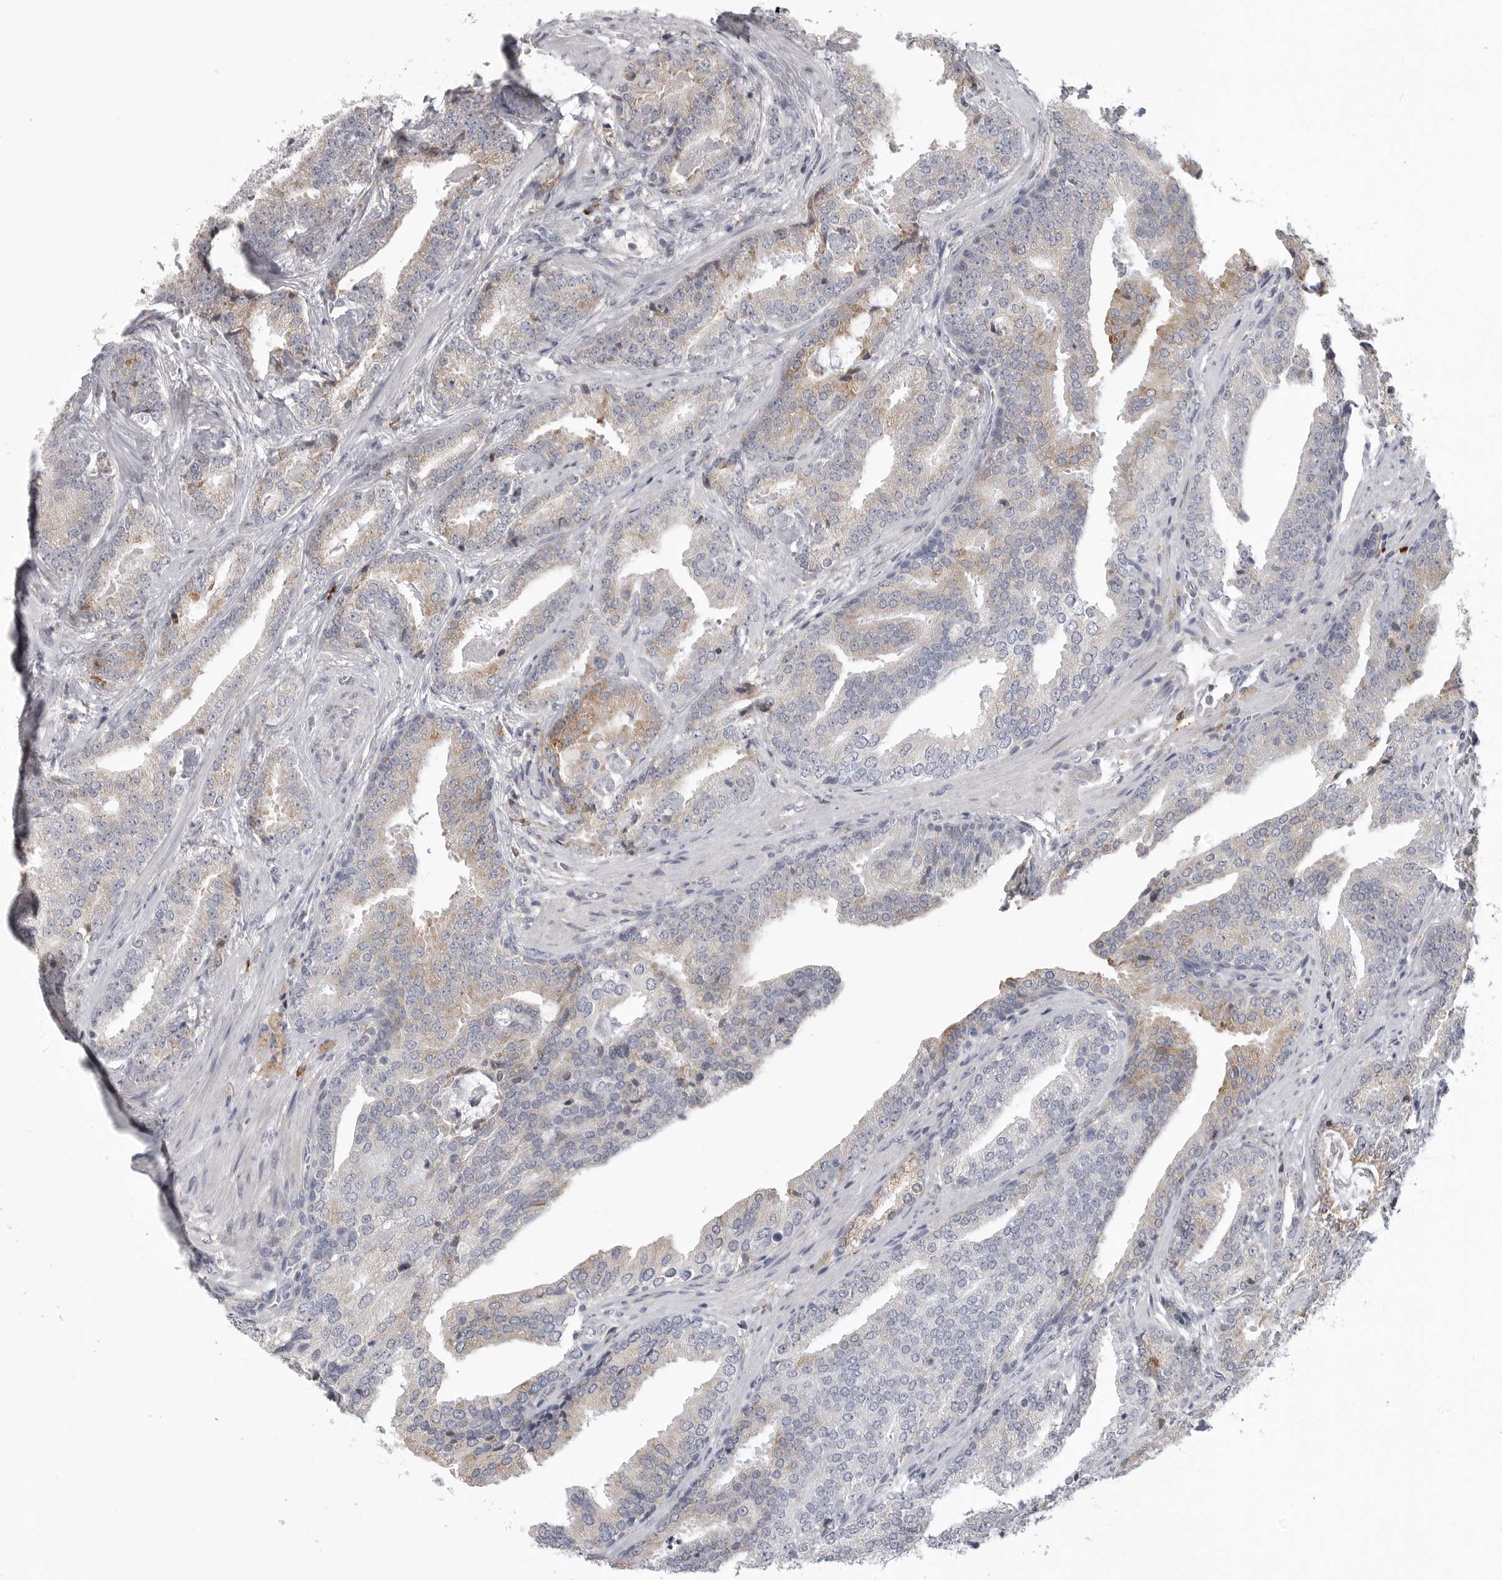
{"staining": {"intensity": "moderate", "quantity": "<25%", "location": "cytoplasmic/membranous"}, "tissue": "prostate cancer", "cell_type": "Tumor cells", "image_type": "cancer", "snomed": [{"axis": "morphology", "description": "Adenocarcinoma, Low grade"}, {"axis": "topography", "description": "Prostate"}], "caption": "DAB (3,3'-diaminobenzidine) immunohistochemical staining of human prostate cancer (low-grade adenocarcinoma) reveals moderate cytoplasmic/membranous protein expression in approximately <25% of tumor cells. The staining was performed using DAB (3,3'-diaminobenzidine) to visualize the protein expression in brown, while the nuclei were stained in blue with hematoxylin (Magnification: 20x).", "gene": "FKBP2", "patient": {"sex": "male", "age": 67}}